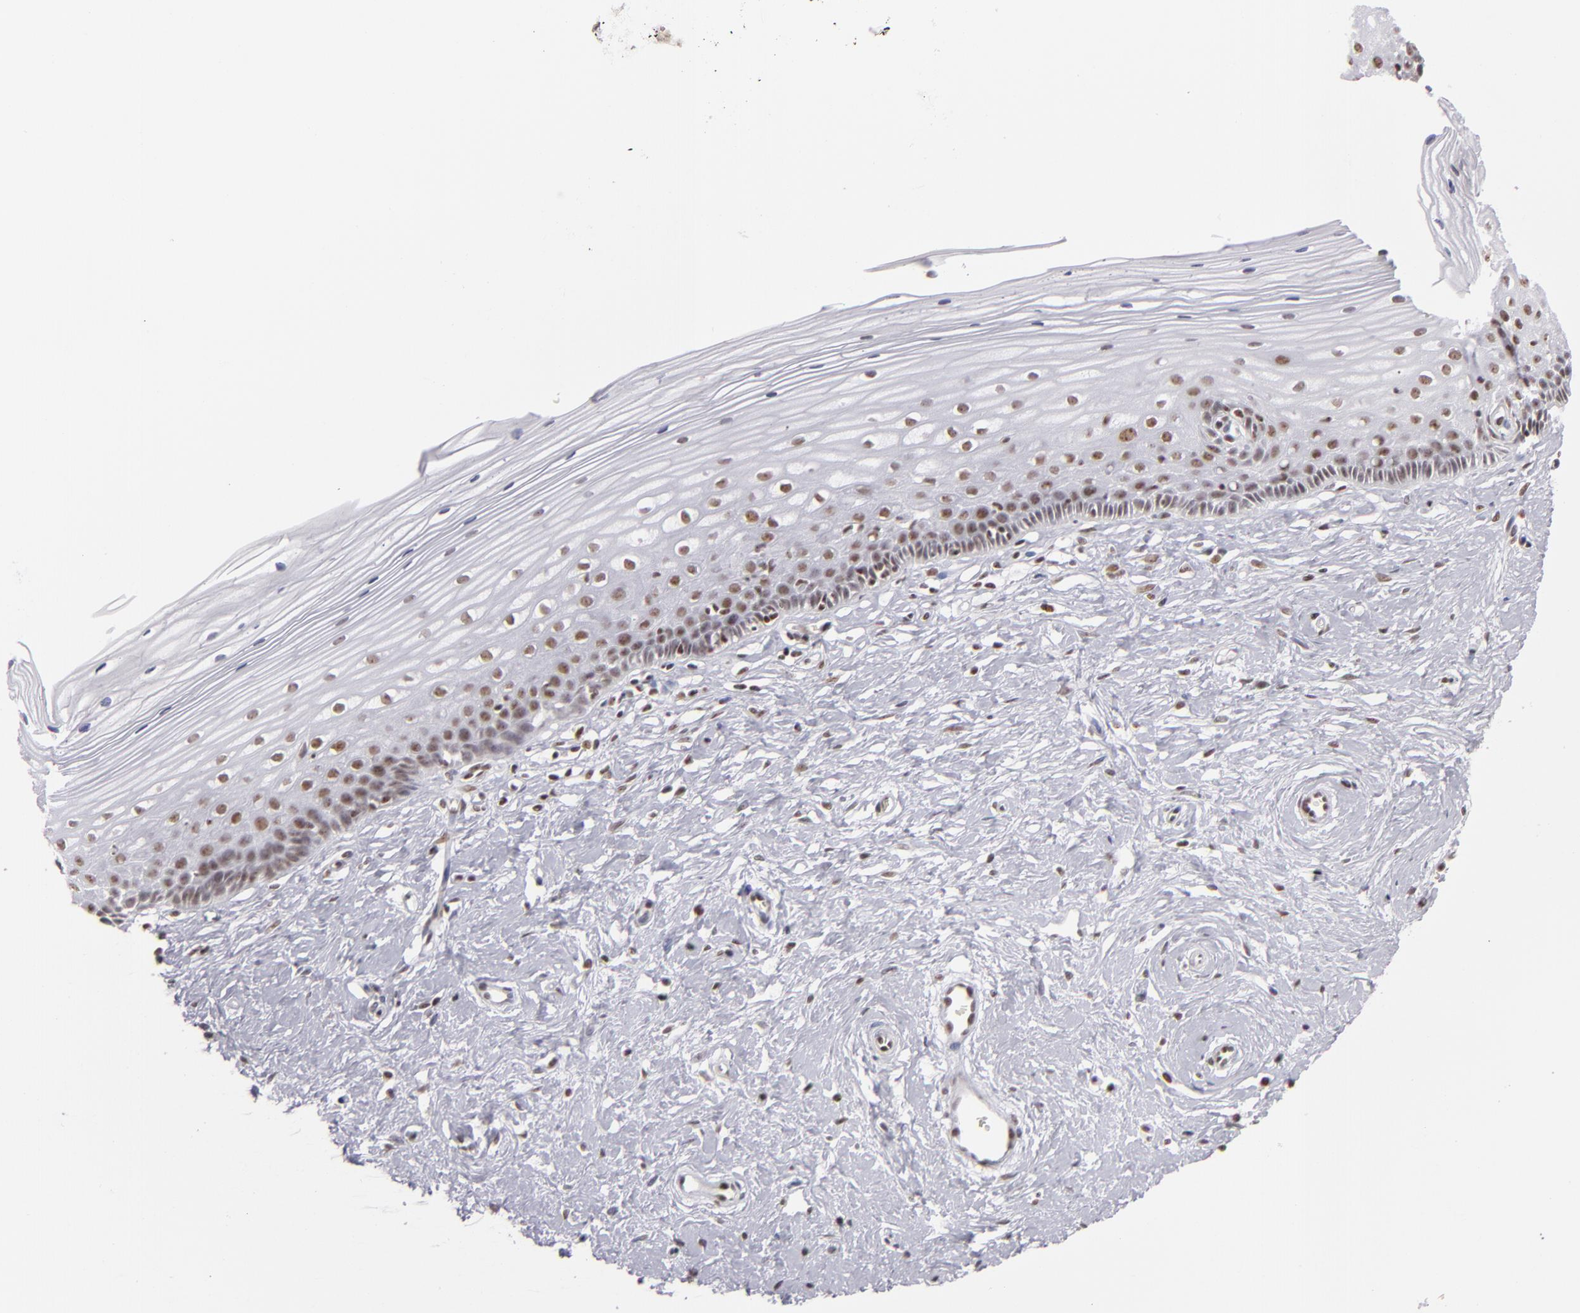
{"staining": {"intensity": "weak", "quantity": ">75%", "location": "nuclear"}, "tissue": "cervix", "cell_type": "Glandular cells", "image_type": "normal", "snomed": [{"axis": "morphology", "description": "Normal tissue, NOS"}, {"axis": "topography", "description": "Cervix"}], "caption": "Cervix stained with IHC exhibits weak nuclear expression in about >75% of glandular cells.", "gene": "DAXX", "patient": {"sex": "female", "age": 40}}